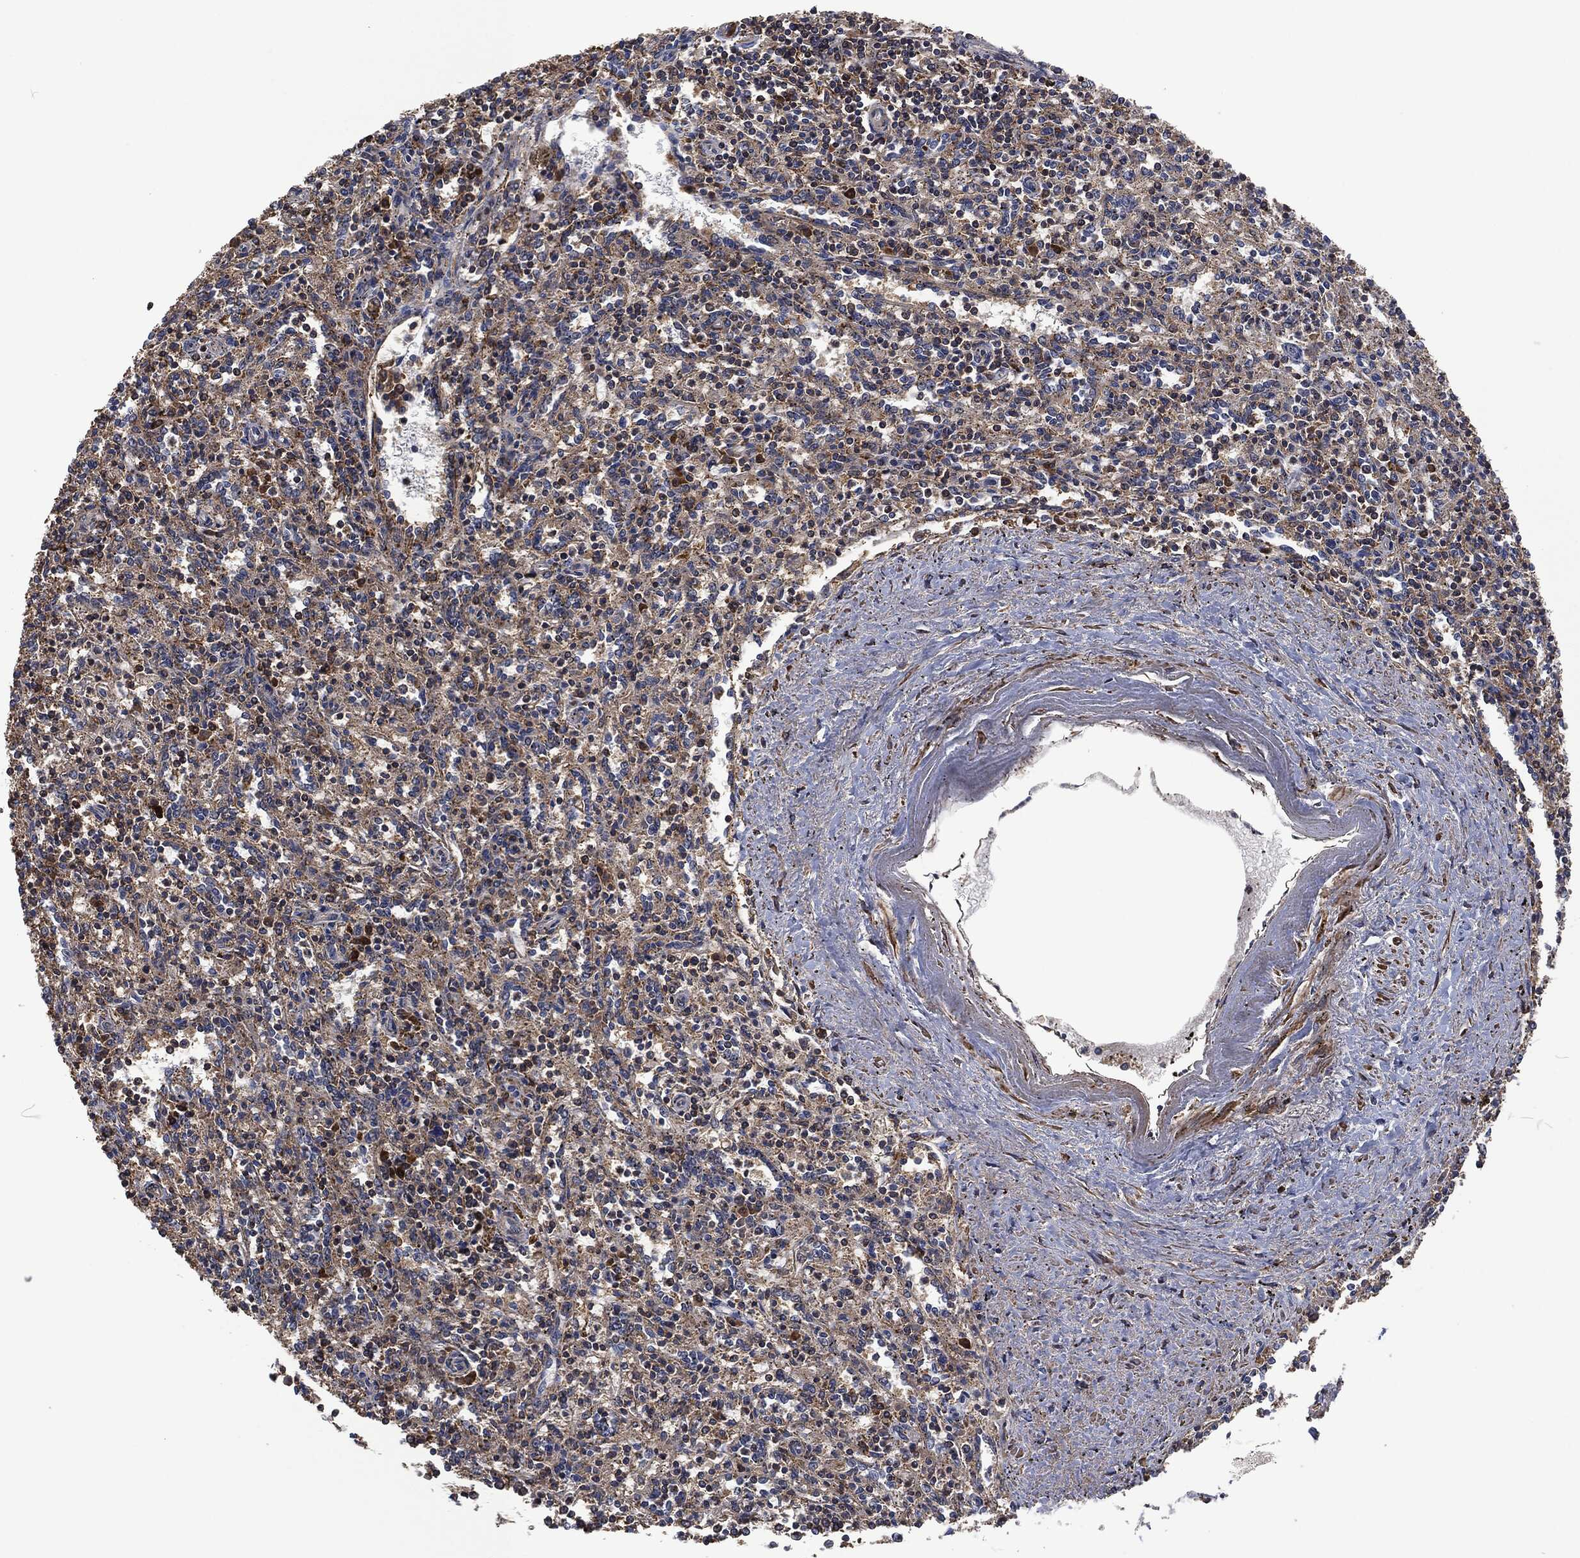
{"staining": {"intensity": "strong", "quantity": "<25%", "location": "cytoplasmic/membranous"}, "tissue": "spleen", "cell_type": "Cells in red pulp", "image_type": "normal", "snomed": [{"axis": "morphology", "description": "Normal tissue, NOS"}, {"axis": "topography", "description": "Spleen"}], "caption": "Cells in red pulp exhibit medium levels of strong cytoplasmic/membranous positivity in approximately <25% of cells in benign human spleen. The protein is shown in brown color, while the nuclei are stained blue.", "gene": "LGALS9", "patient": {"sex": "male", "age": 69}}